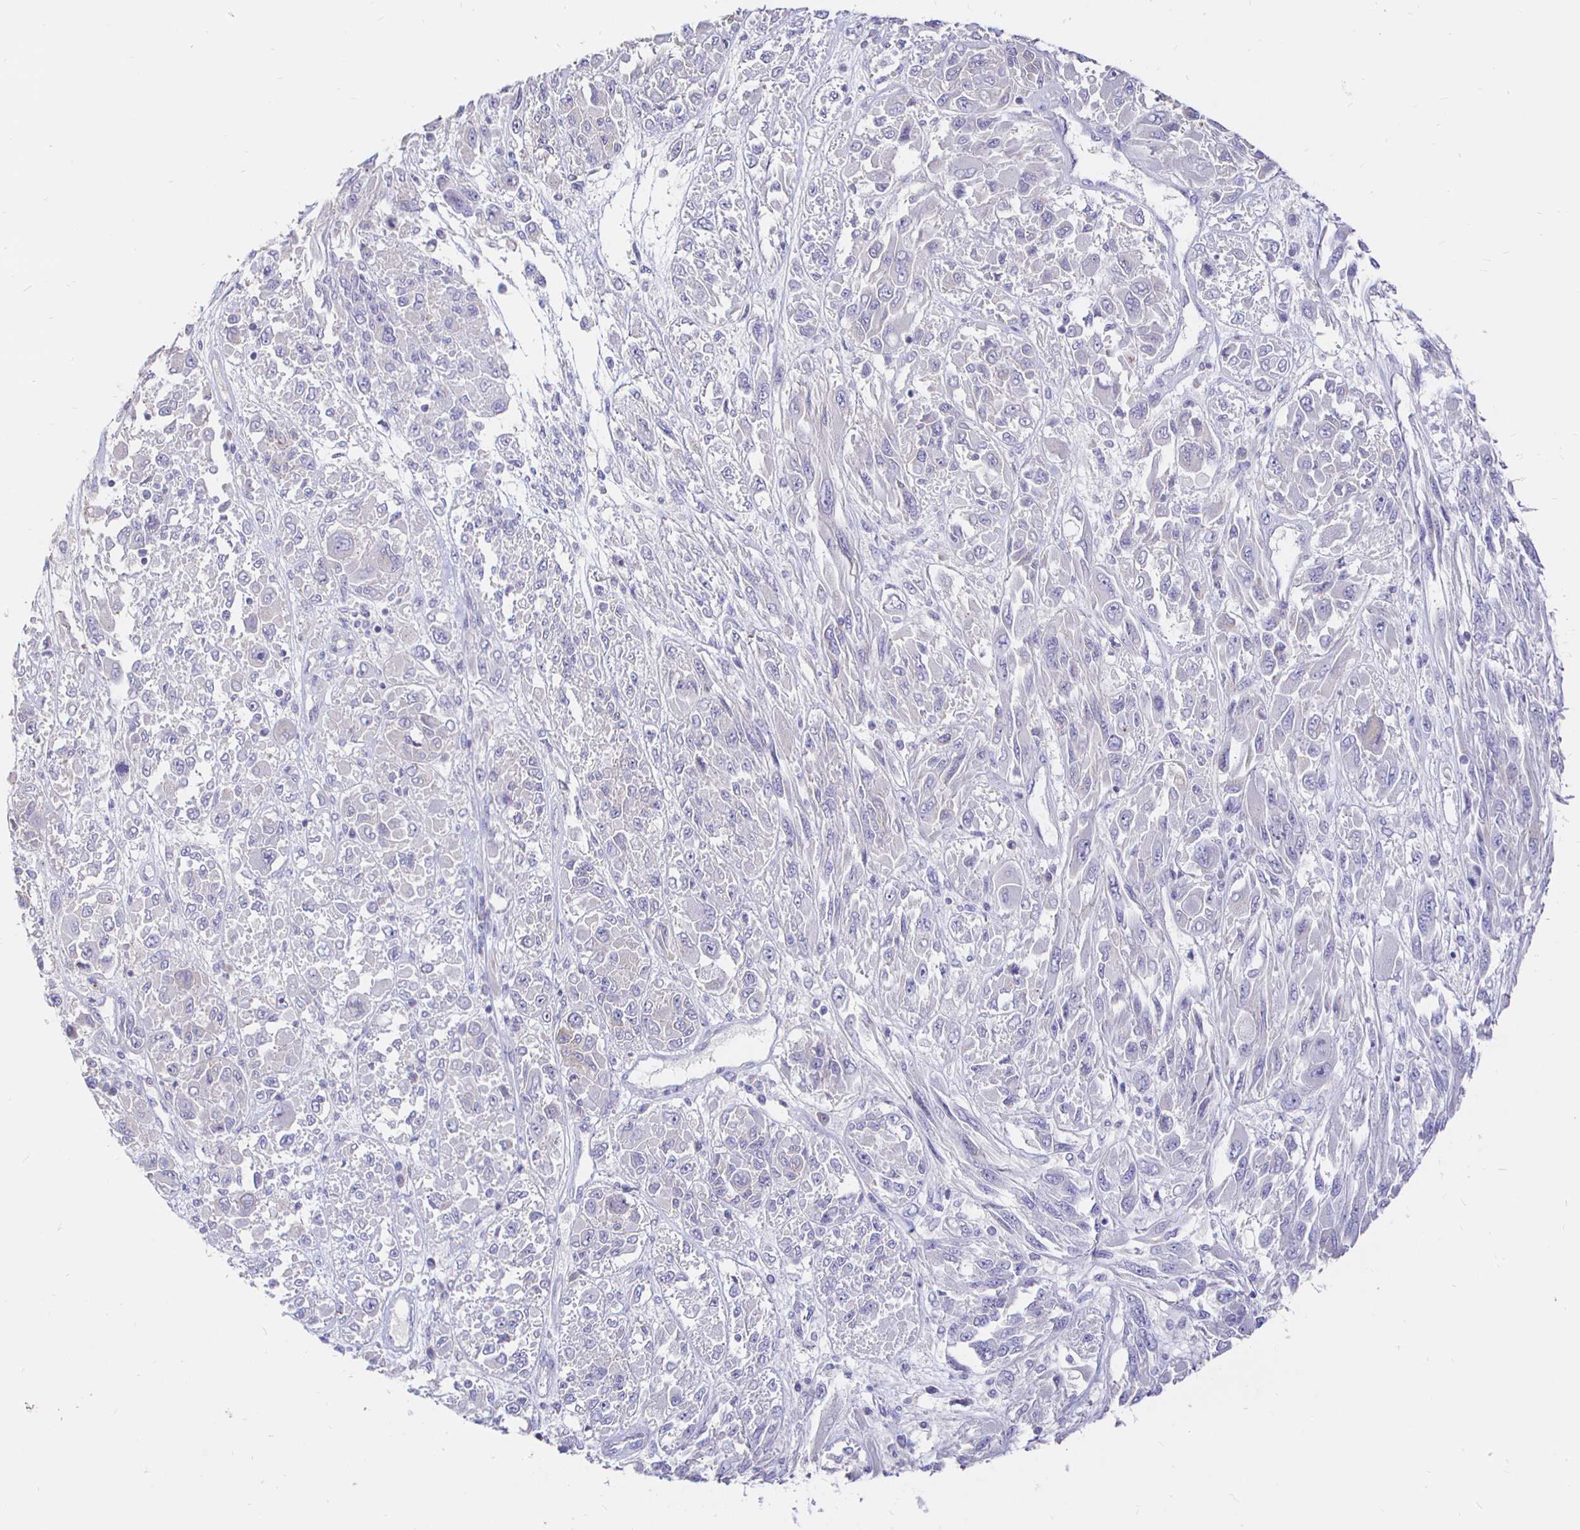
{"staining": {"intensity": "negative", "quantity": "none", "location": "none"}, "tissue": "melanoma", "cell_type": "Tumor cells", "image_type": "cancer", "snomed": [{"axis": "morphology", "description": "Malignant melanoma, NOS"}, {"axis": "topography", "description": "Skin"}], "caption": "Melanoma was stained to show a protein in brown. There is no significant expression in tumor cells. (DAB (3,3'-diaminobenzidine) immunohistochemistry (IHC), high magnification).", "gene": "NECAB1", "patient": {"sex": "female", "age": 91}}